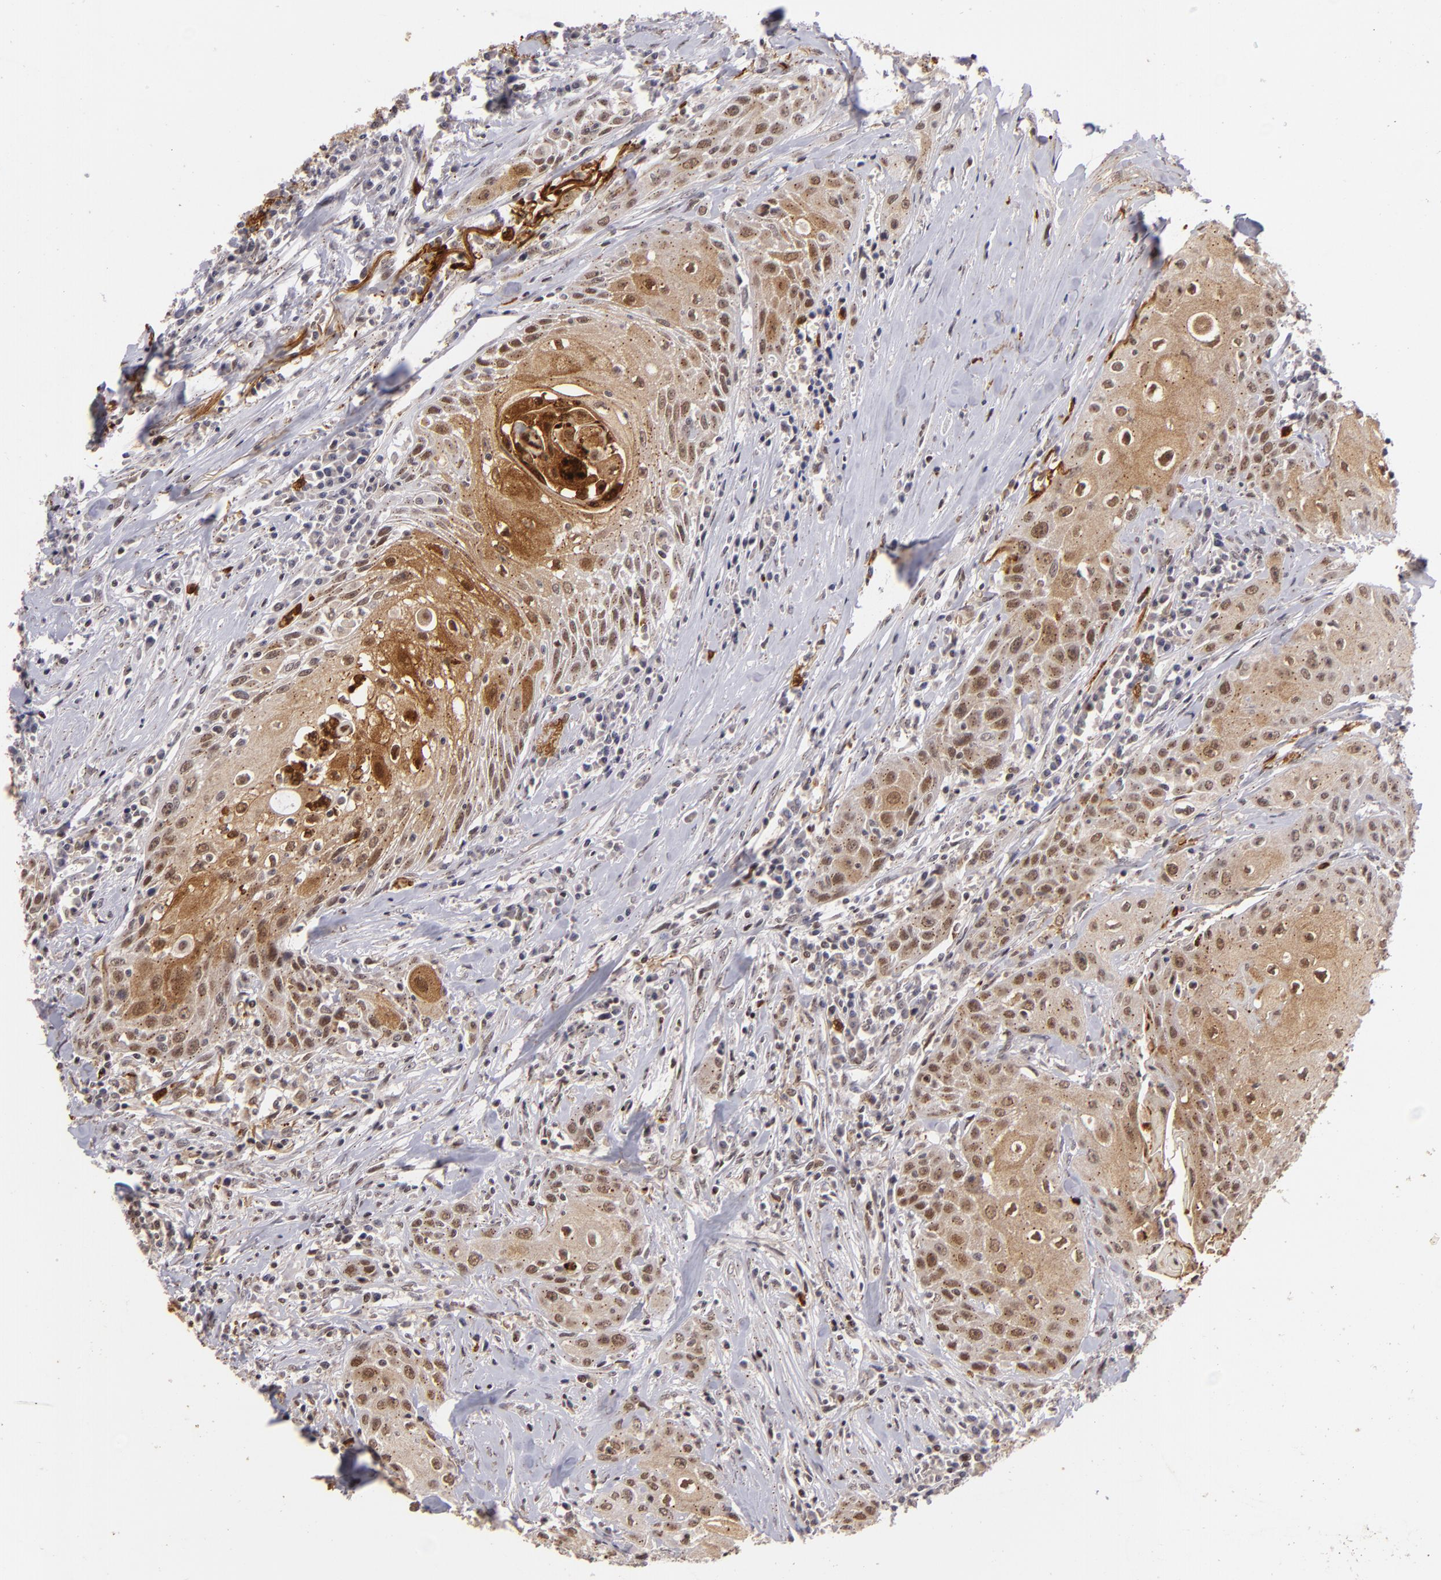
{"staining": {"intensity": "moderate", "quantity": "25%-75%", "location": "cytoplasmic/membranous,nuclear"}, "tissue": "head and neck cancer", "cell_type": "Tumor cells", "image_type": "cancer", "snomed": [{"axis": "morphology", "description": "Squamous cell carcinoma, NOS"}, {"axis": "topography", "description": "Oral tissue"}, {"axis": "topography", "description": "Head-Neck"}], "caption": "This is a histology image of IHC staining of head and neck squamous cell carcinoma, which shows moderate expression in the cytoplasmic/membranous and nuclear of tumor cells.", "gene": "RXRG", "patient": {"sex": "female", "age": 82}}